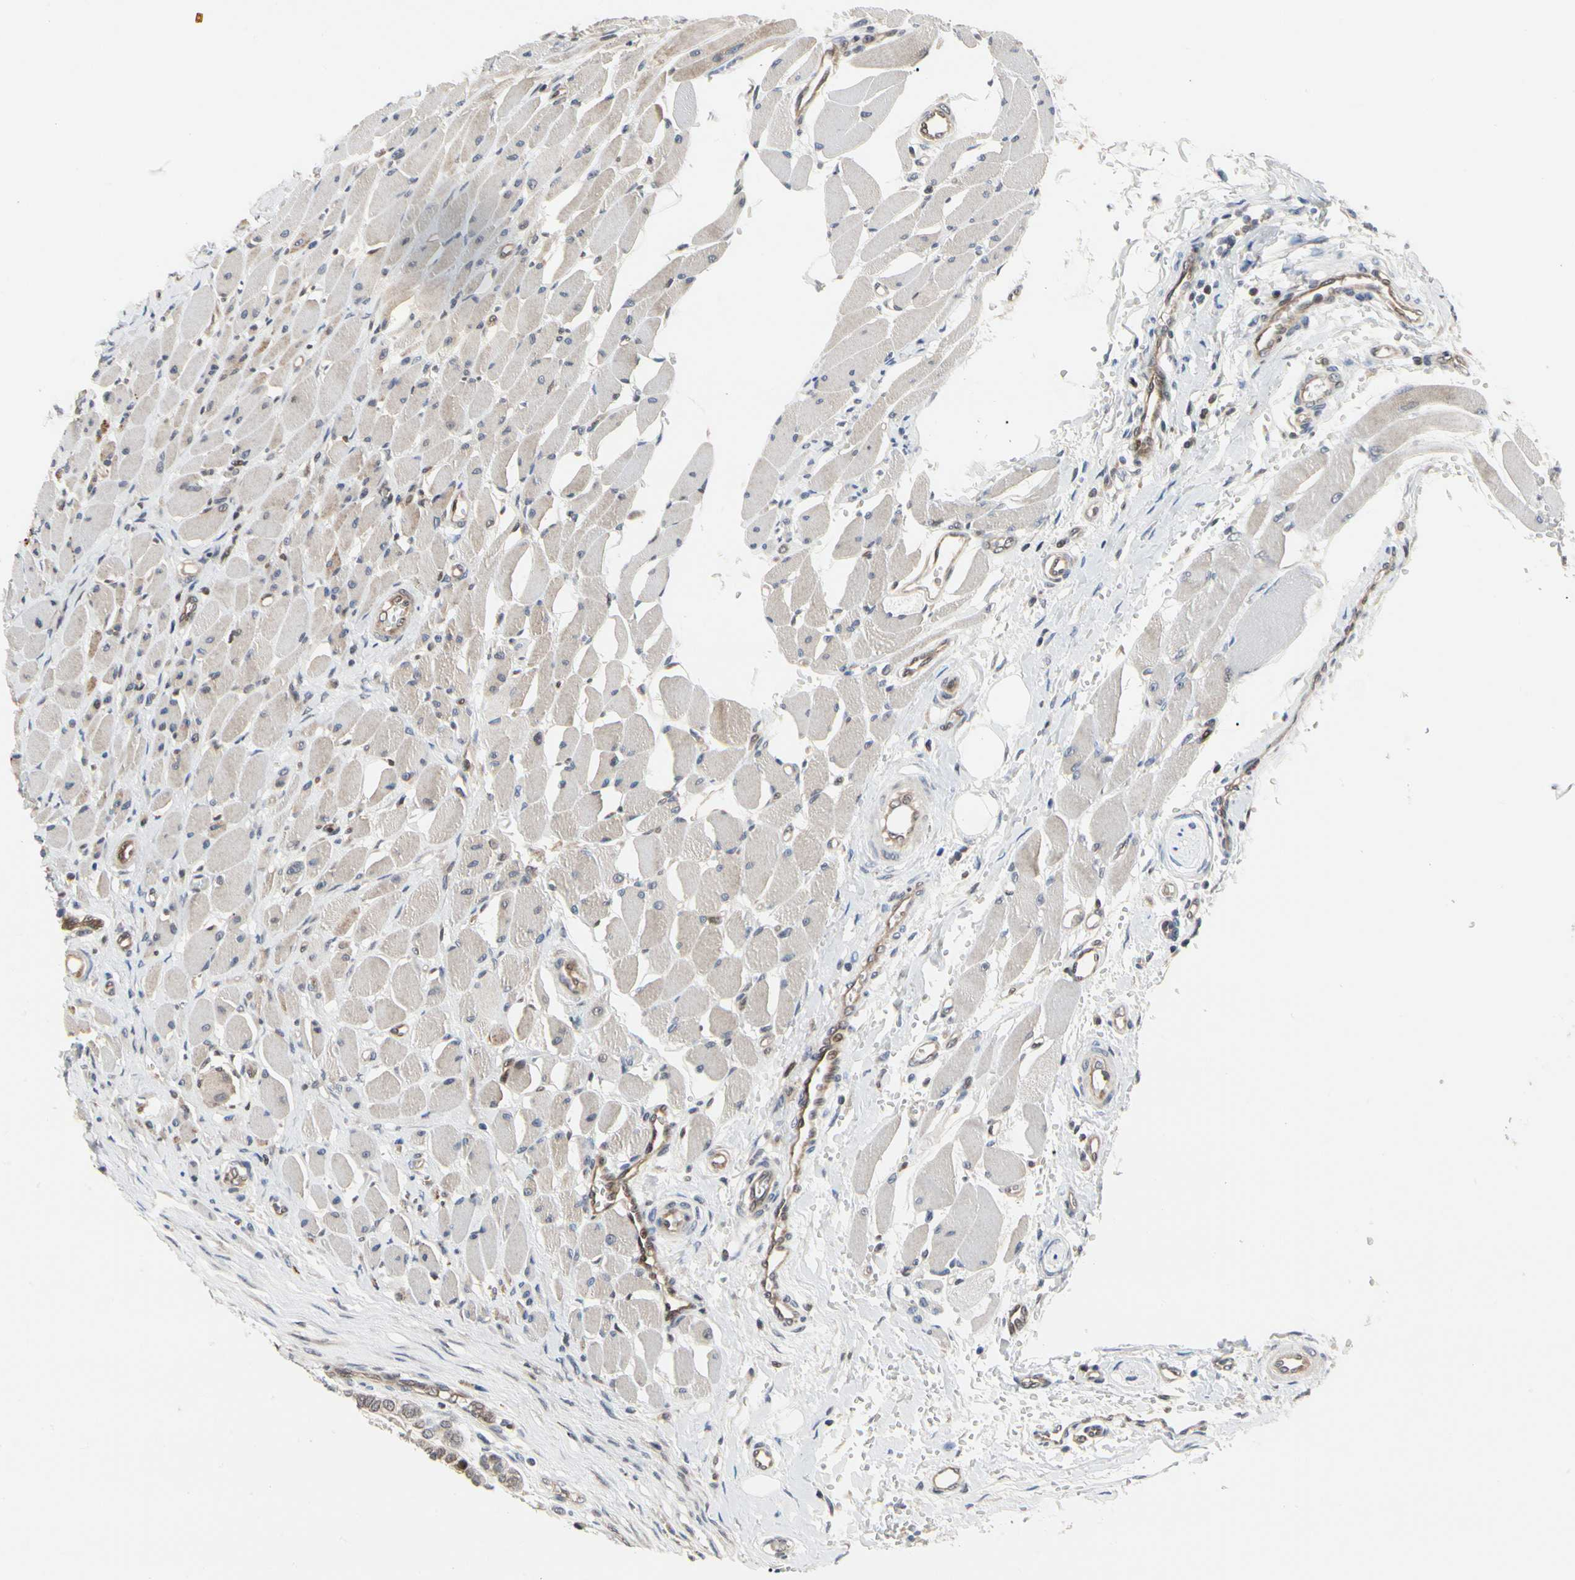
{"staining": {"intensity": "weak", "quantity": ">75%", "location": "cytoplasmic/membranous"}, "tissue": "head and neck cancer", "cell_type": "Tumor cells", "image_type": "cancer", "snomed": [{"axis": "morphology", "description": "Adenocarcinoma, NOS"}, {"axis": "morphology", "description": "Adenoma, NOS"}, {"axis": "topography", "description": "Head-Neck"}], "caption": "High-magnification brightfield microscopy of adenoma (head and neck) stained with DAB (3,3'-diaminobenzidine) (brown) and counterstained with hematoxylin (blue). tumor cells exhibit weak cytoplasmic/membranous staining is appreciated in approximately>75% of cells.", "gene": "CDK5", "patient": {"sex": "female", "age": 55}}